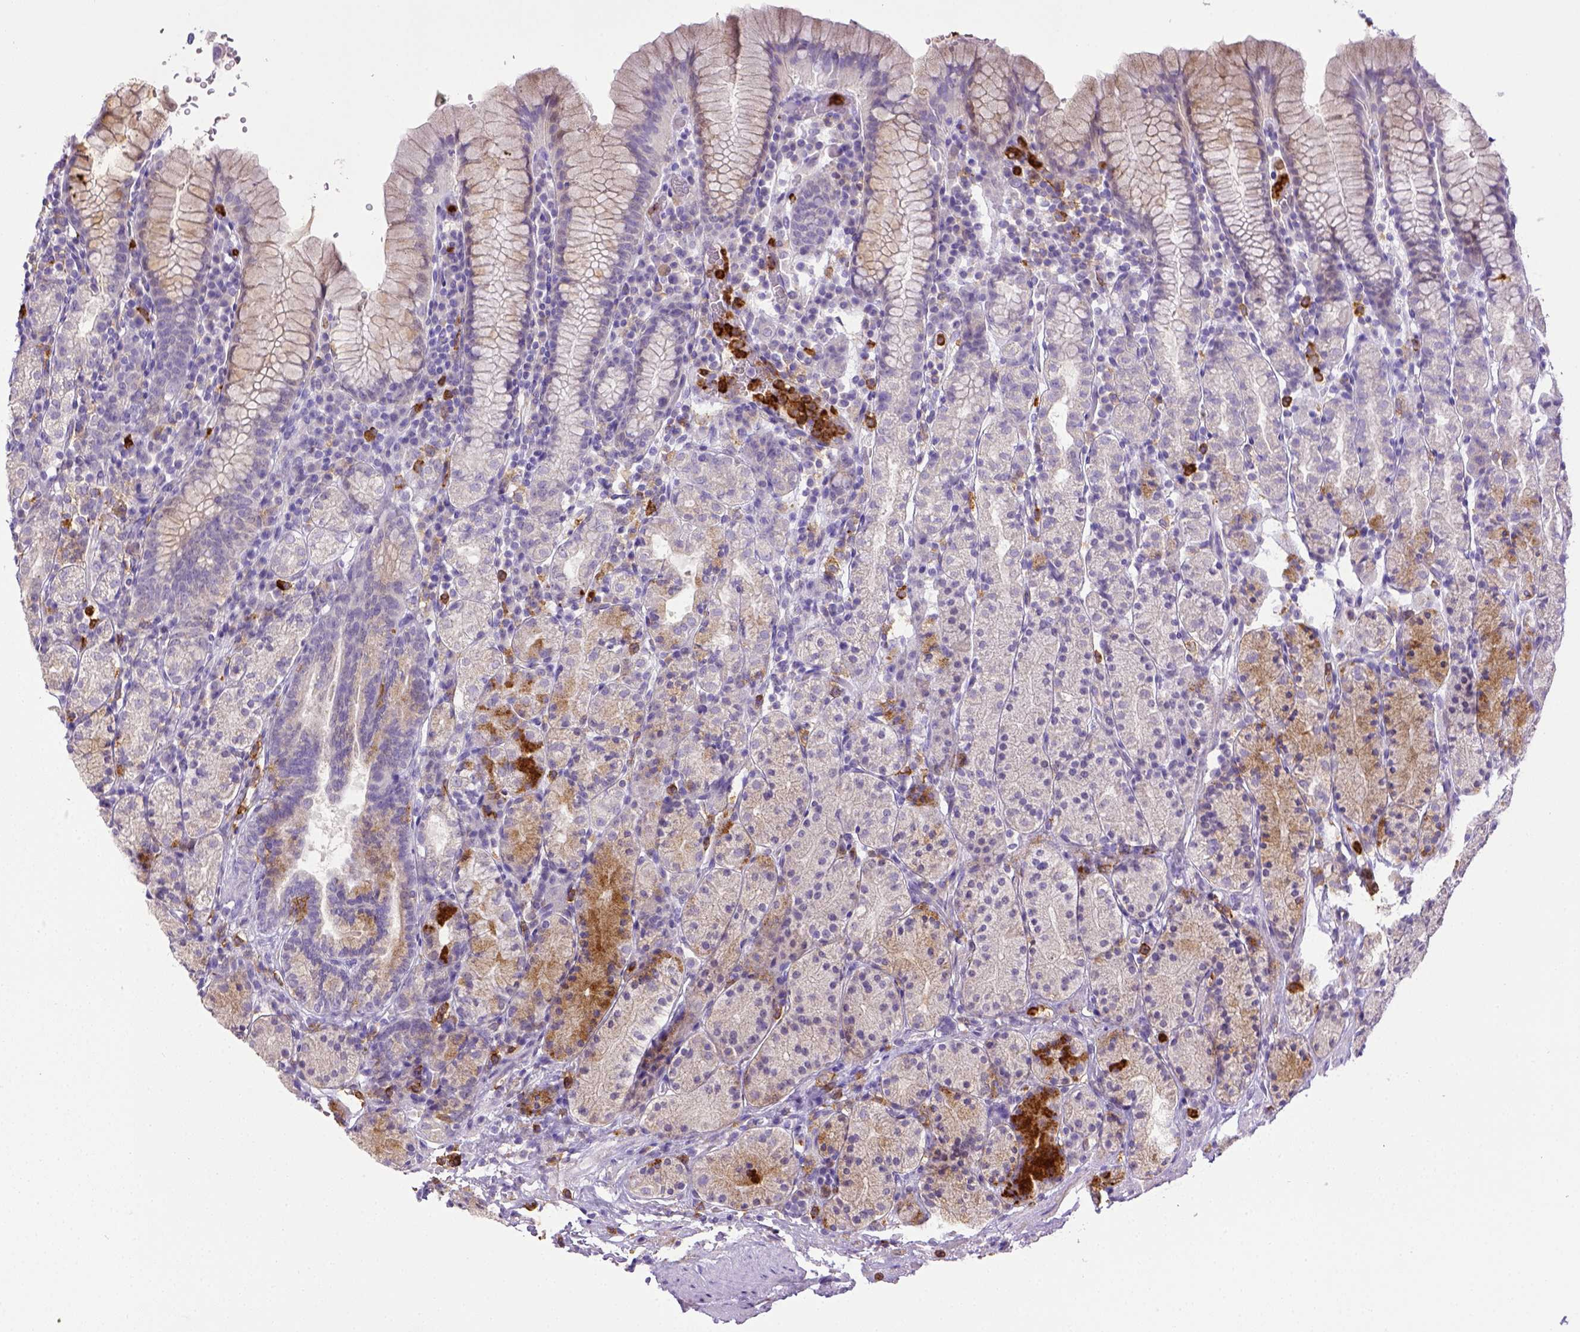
{"staining": {"intensity": "moderate", "quantity": "<25%", "location": "cytoplasmic/membranous"}, "tissue": "stomach", "cell_type": "Glandular cells", "image_type": "normal", "snomed": [{"axis": "morphology", "description": "Normal tissue, NOS"}, {"axis": "topography", "description": "Stomach, upper"}, {"axis": "topography", "description": "Stomach"}], "caption": "Moderate cytoplasmic/membranous expression for a protein is seen in about <25% of glandular cells of normal stomach using immunohistochemistry (IHC).", "gene": "ITGAM", "patient": {"sex": "male", "age": 62}}